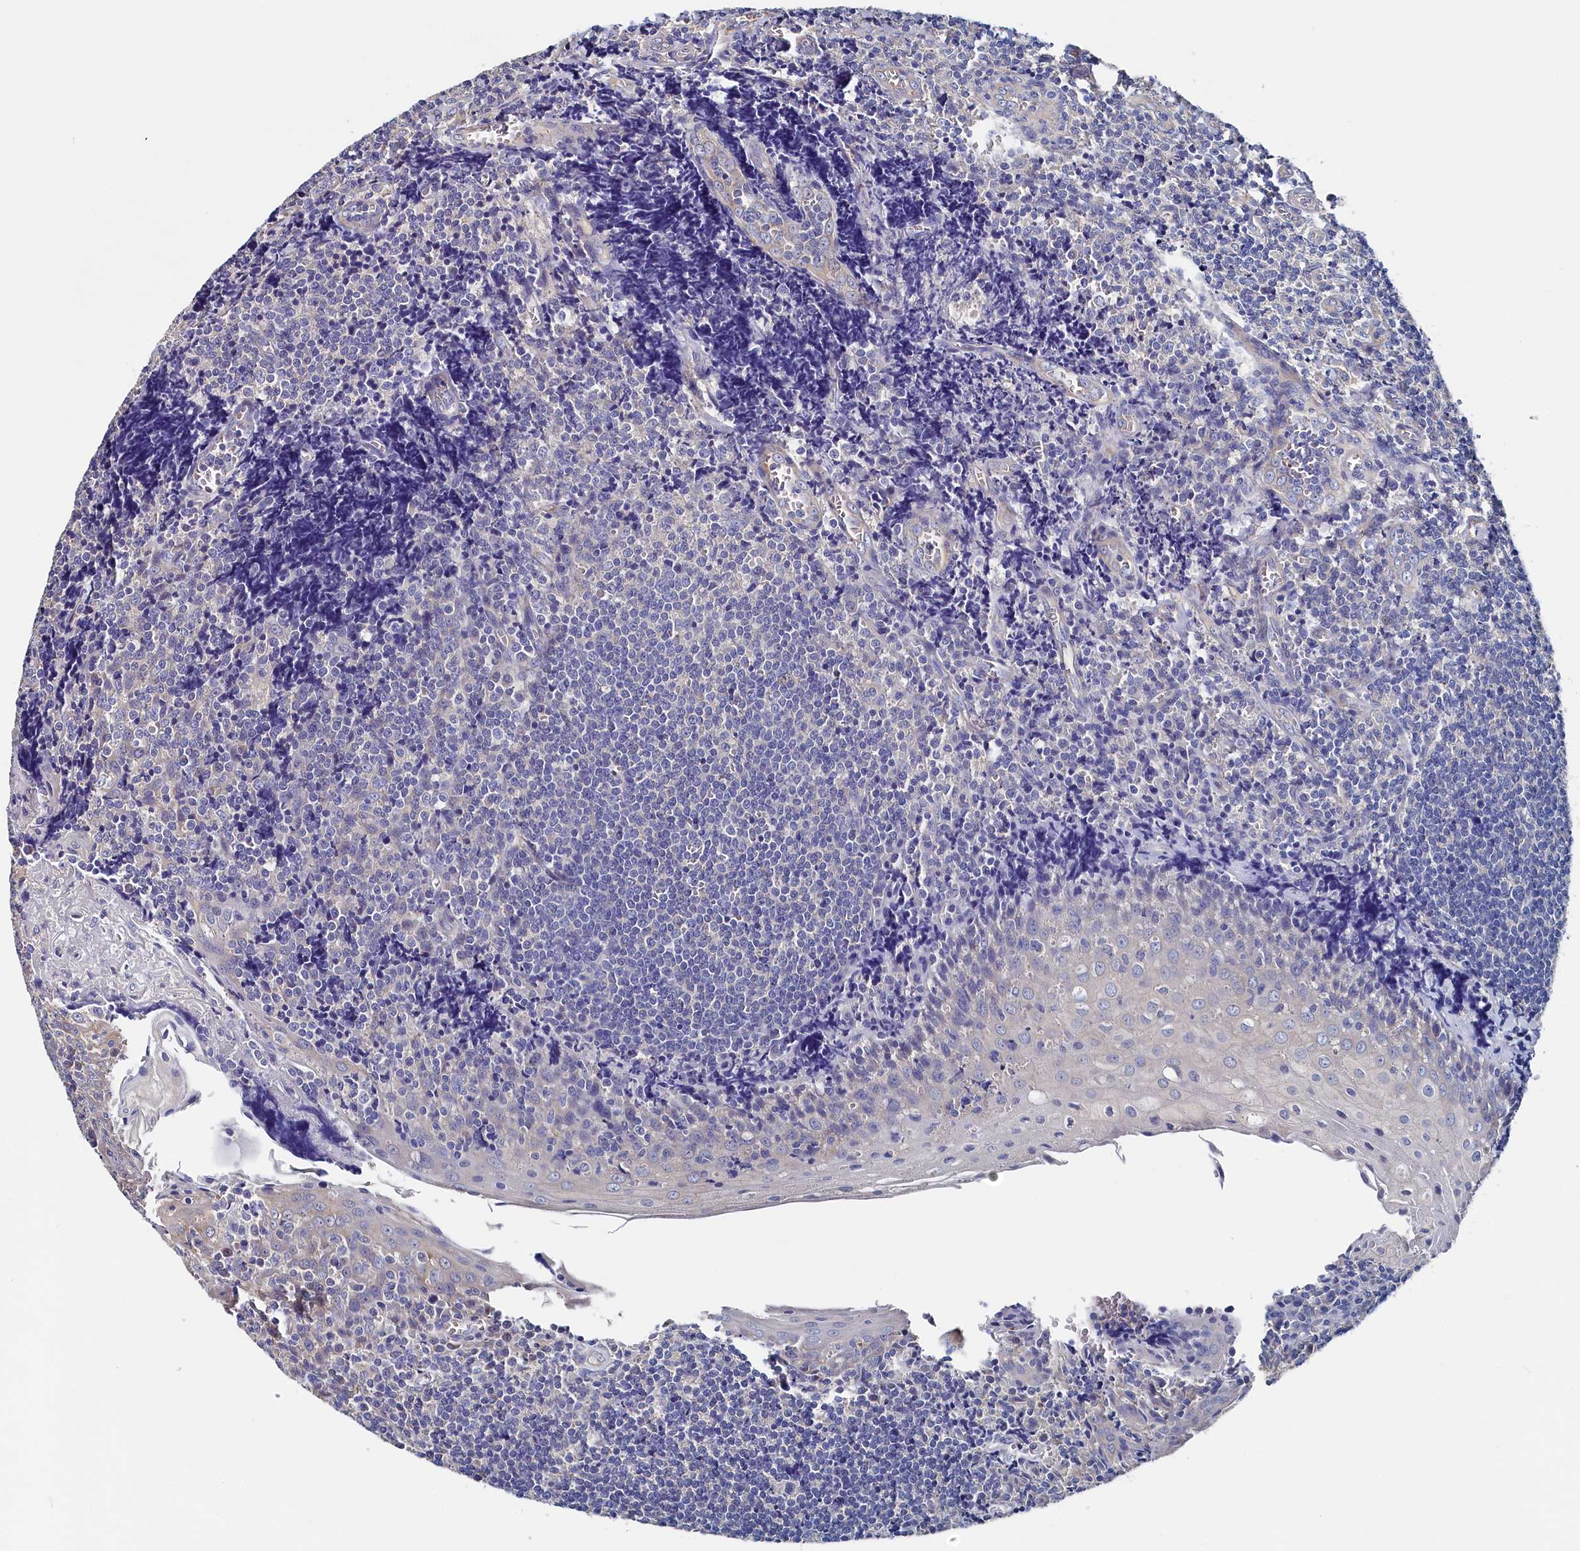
{"staining": {"intensity": "negative", "quantity": "none", "location": "none"}, "tissue": "tonsil", "cell_type": "Germinal center cells", "image_type": "normal", "snomed": [{"axis": "morphology", "description": "Normal tissue, NOS"}, {"axis": "topography", "description": "Tonsil"}], "caption": "Unremarkable tonsil was stained to show a protein in brown. There is no significant staining in germinal center cells. (Brightfield microscopy of DAB IHC at high magnification).", "gene": "BHMT", "patient": {"sex": "male", "age": 27}}